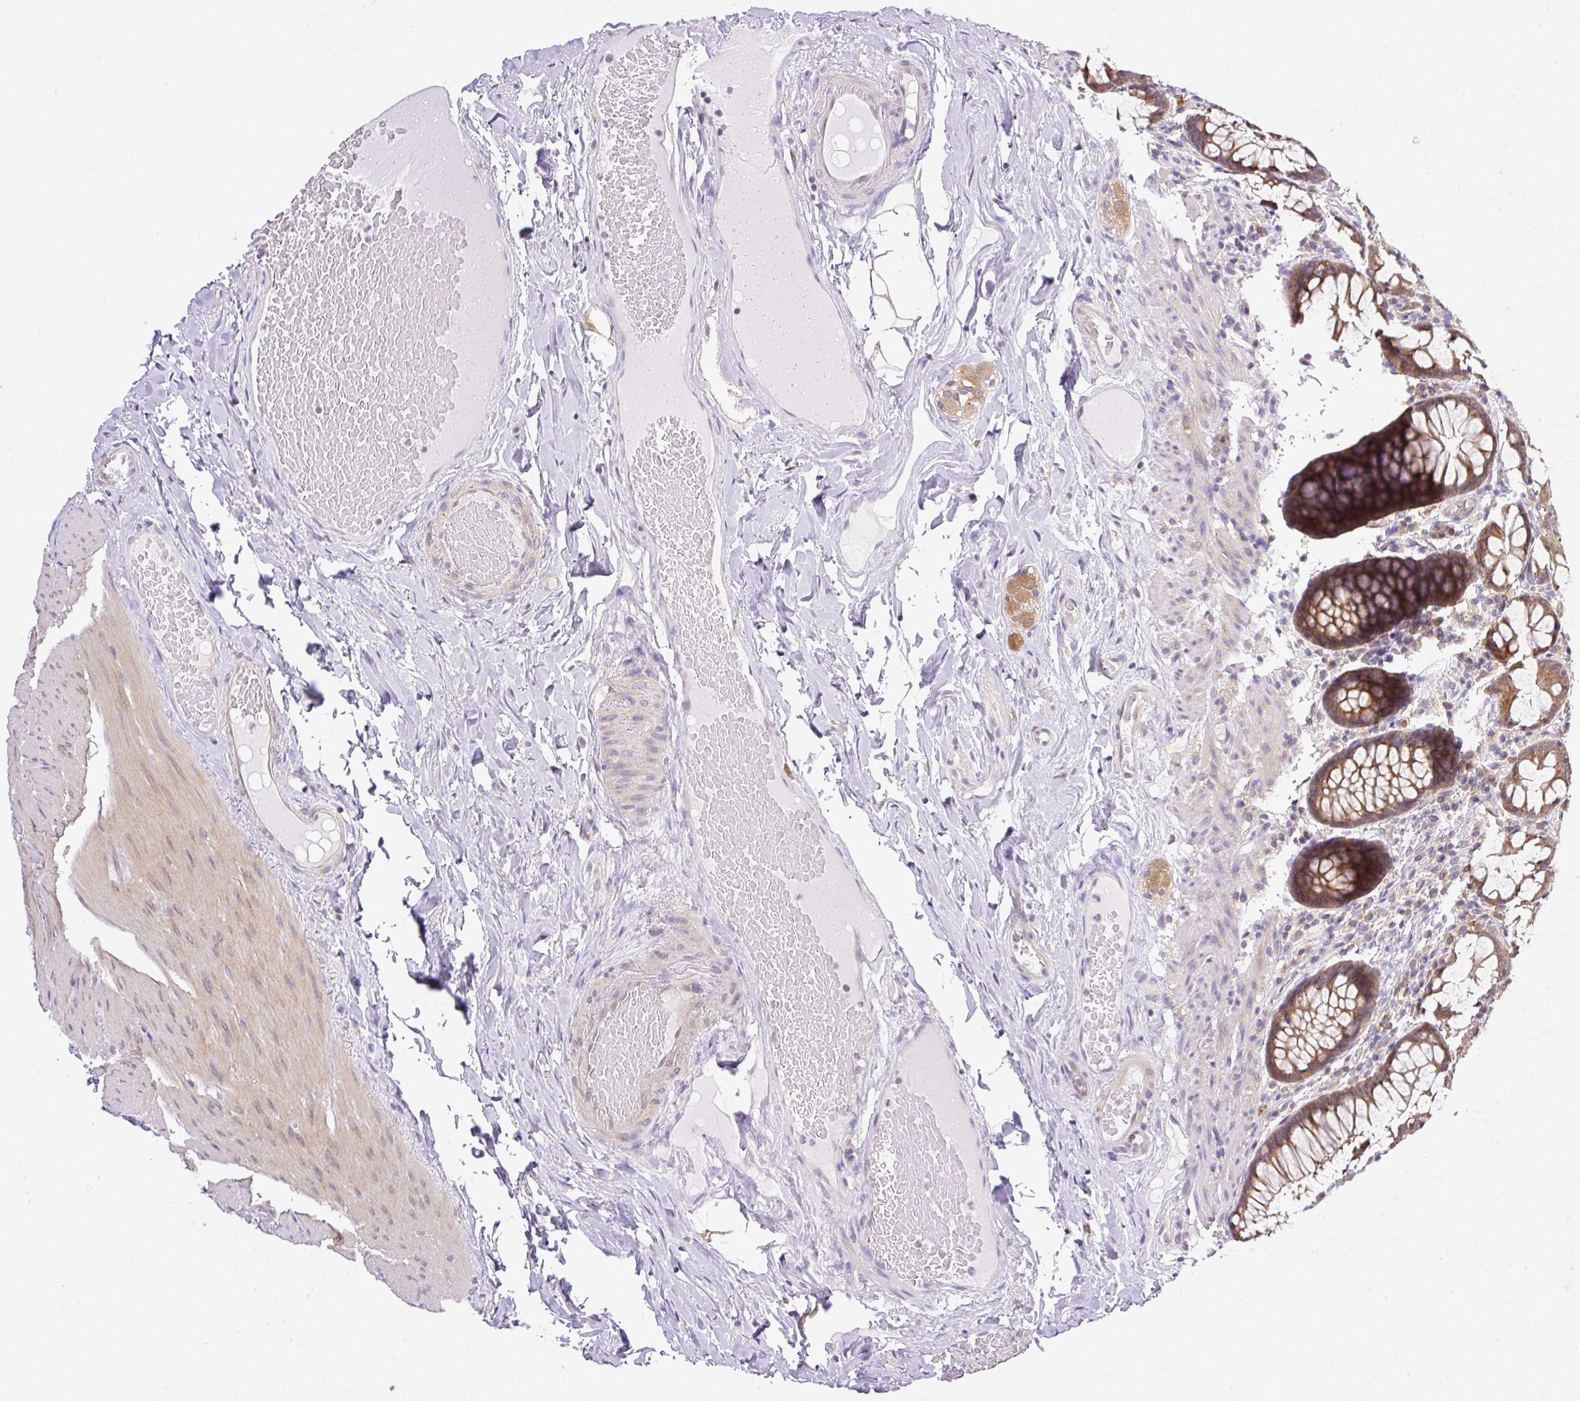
{"staining": {"intensity": "moderate", "quantity": ">75%", "location": "cytoplasmic/membranous"}, "tissue": "rectum", "cell_type": "Glandular cells", "image_type": "normal", "snomed": [{"axis": "morphology", "description": "Normal tissue, NOS"}, {"axis": "topography", "description": "Rectum"}], "caption": "This histopathology image reveals immunohistochemistry staining of normal rectum, with medium moderate cytoplasmic/membranous staining in approximately >75% of glandular cells.", "gene": "CAMK2A", "patient": {"sex": "male", "age": 83}}